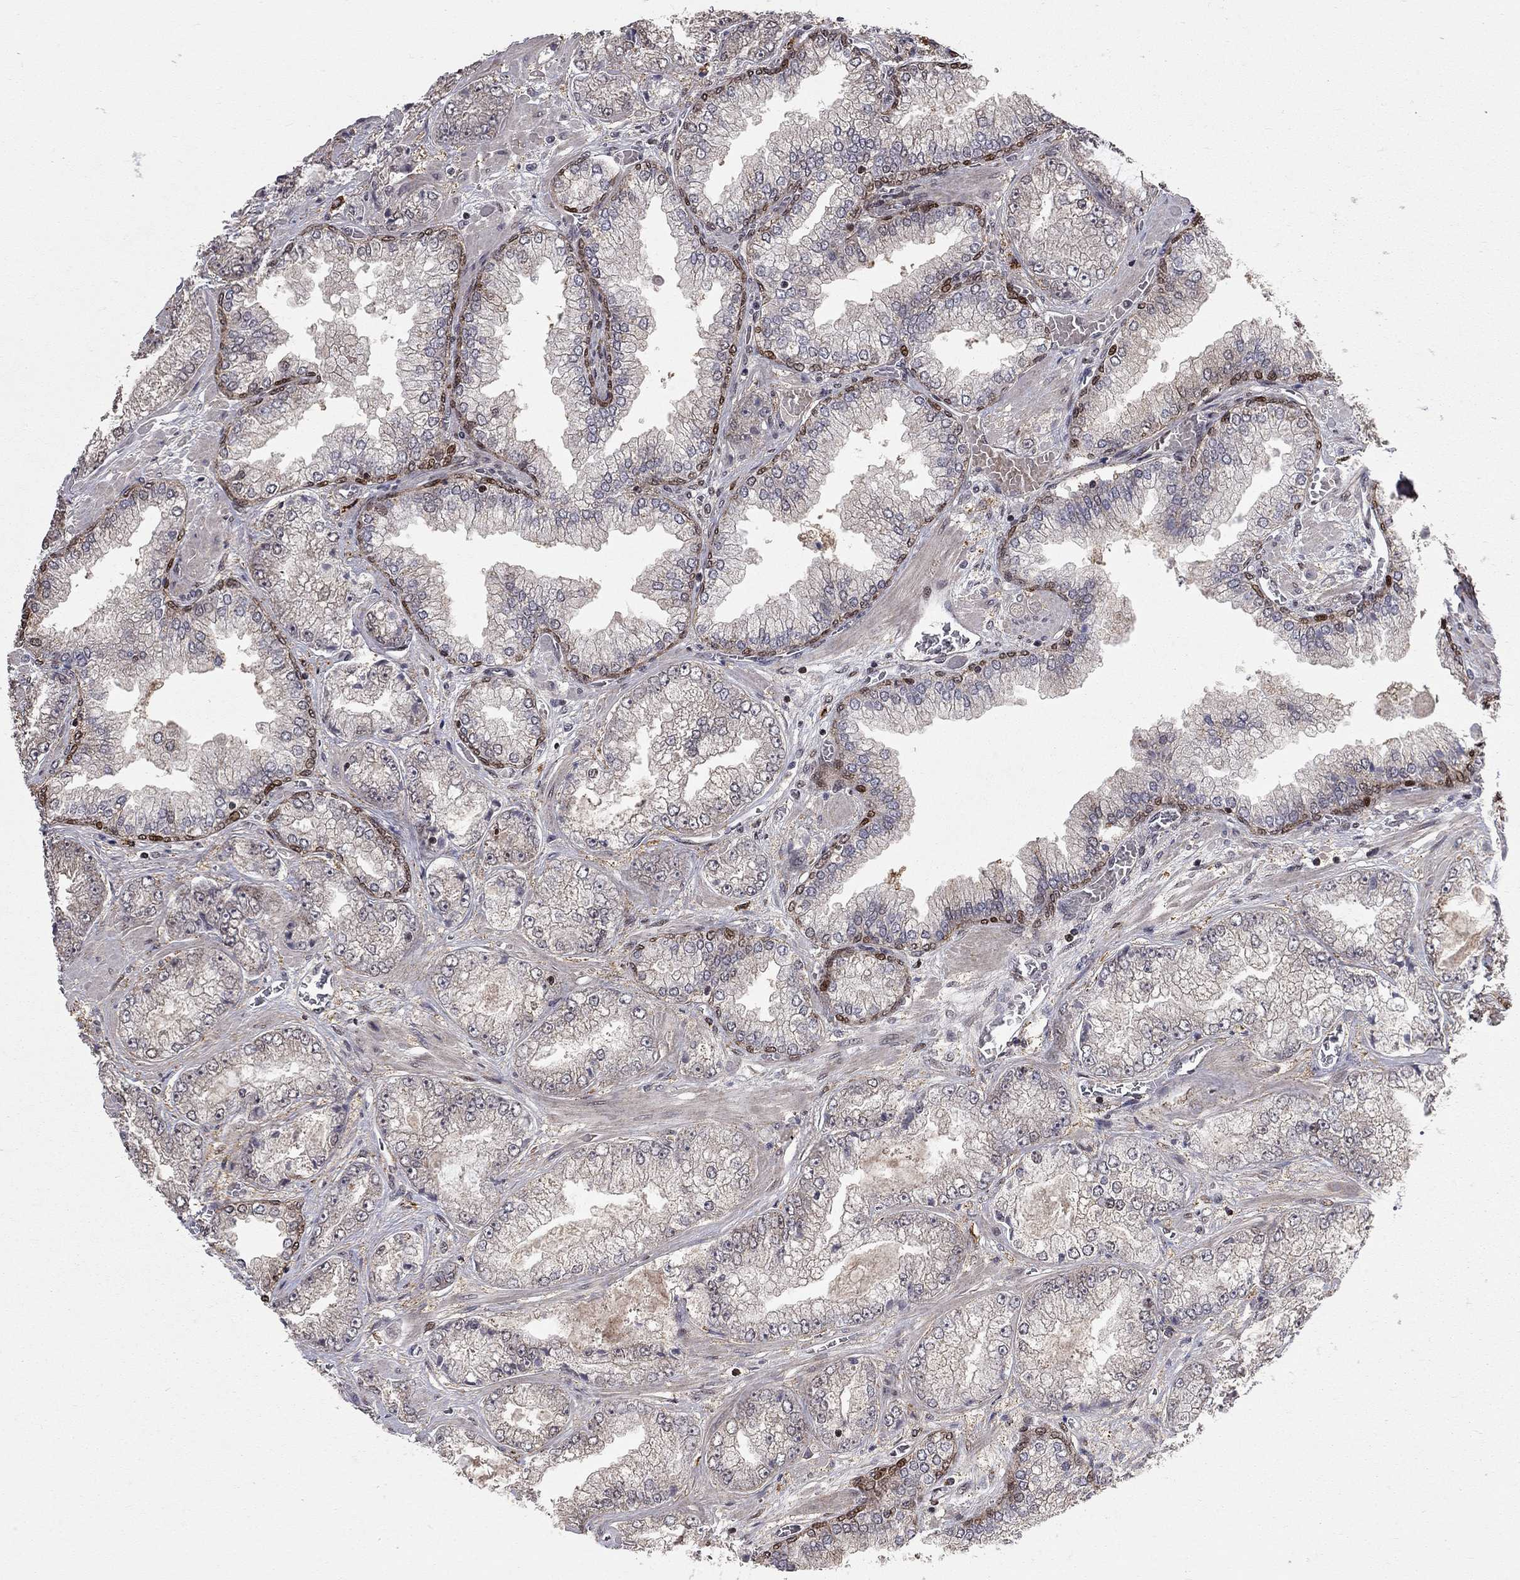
{"staining": {"intensity": "negative", "quantity": "none", "location": "none"}, "tissue": "prostate cancer", "cell_type": "Tumor cells", "image_type": "cancer", "snomed": [{"axis": "morphology", "description": "Adenocarcinoma, Low grade"}, {"axis": "topography", "description": "Prostate"}], "caption": "Immunohistochemistry (IHC) micrograph of neoplastic tissue: adenocarcinoma (low-grade) (prostate) stained with DAB displays no significant protein expression in tumor cells.", "gene": "HDAC3", "patient": {"sex": "male", "age": 57}}